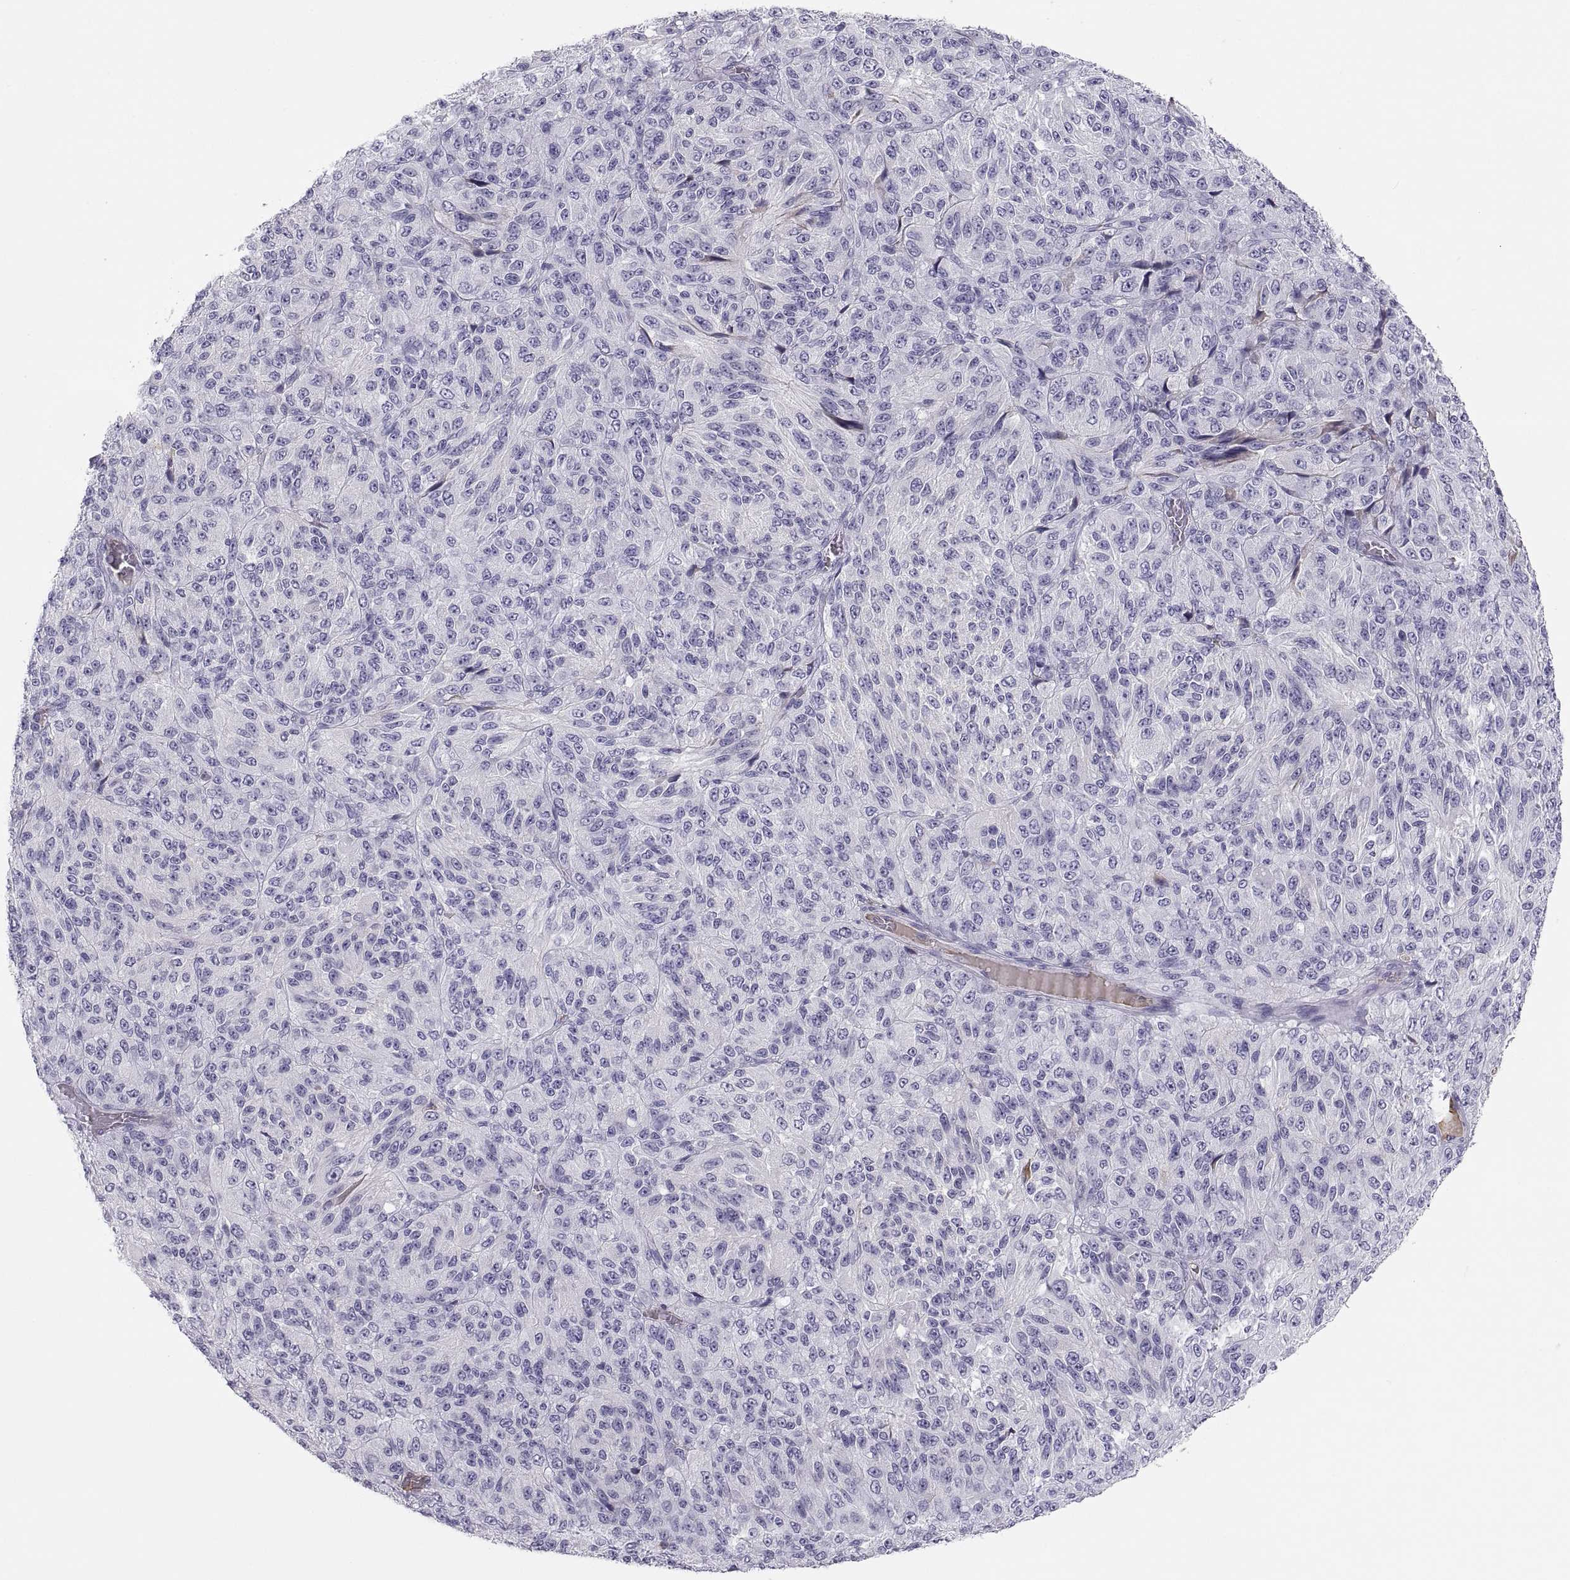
{"staining": {"intensity": "negative", "quantity": "none", "location": "none"}, "tissue": "melanoma", "cell_type": "Tumor cells", "image_type": "cancer", "snomed": [{"axis": "morphology", "description": "Malignant melanoma, Metastatic site"}, {"axis": "topography", "description": "Brain"}], "caption": "There is no significant positivity in tumor cells of malignant melanoma (metastatic site).", "gene": "MAGEB2", "patient": {"sex": "female", "age": 56}}